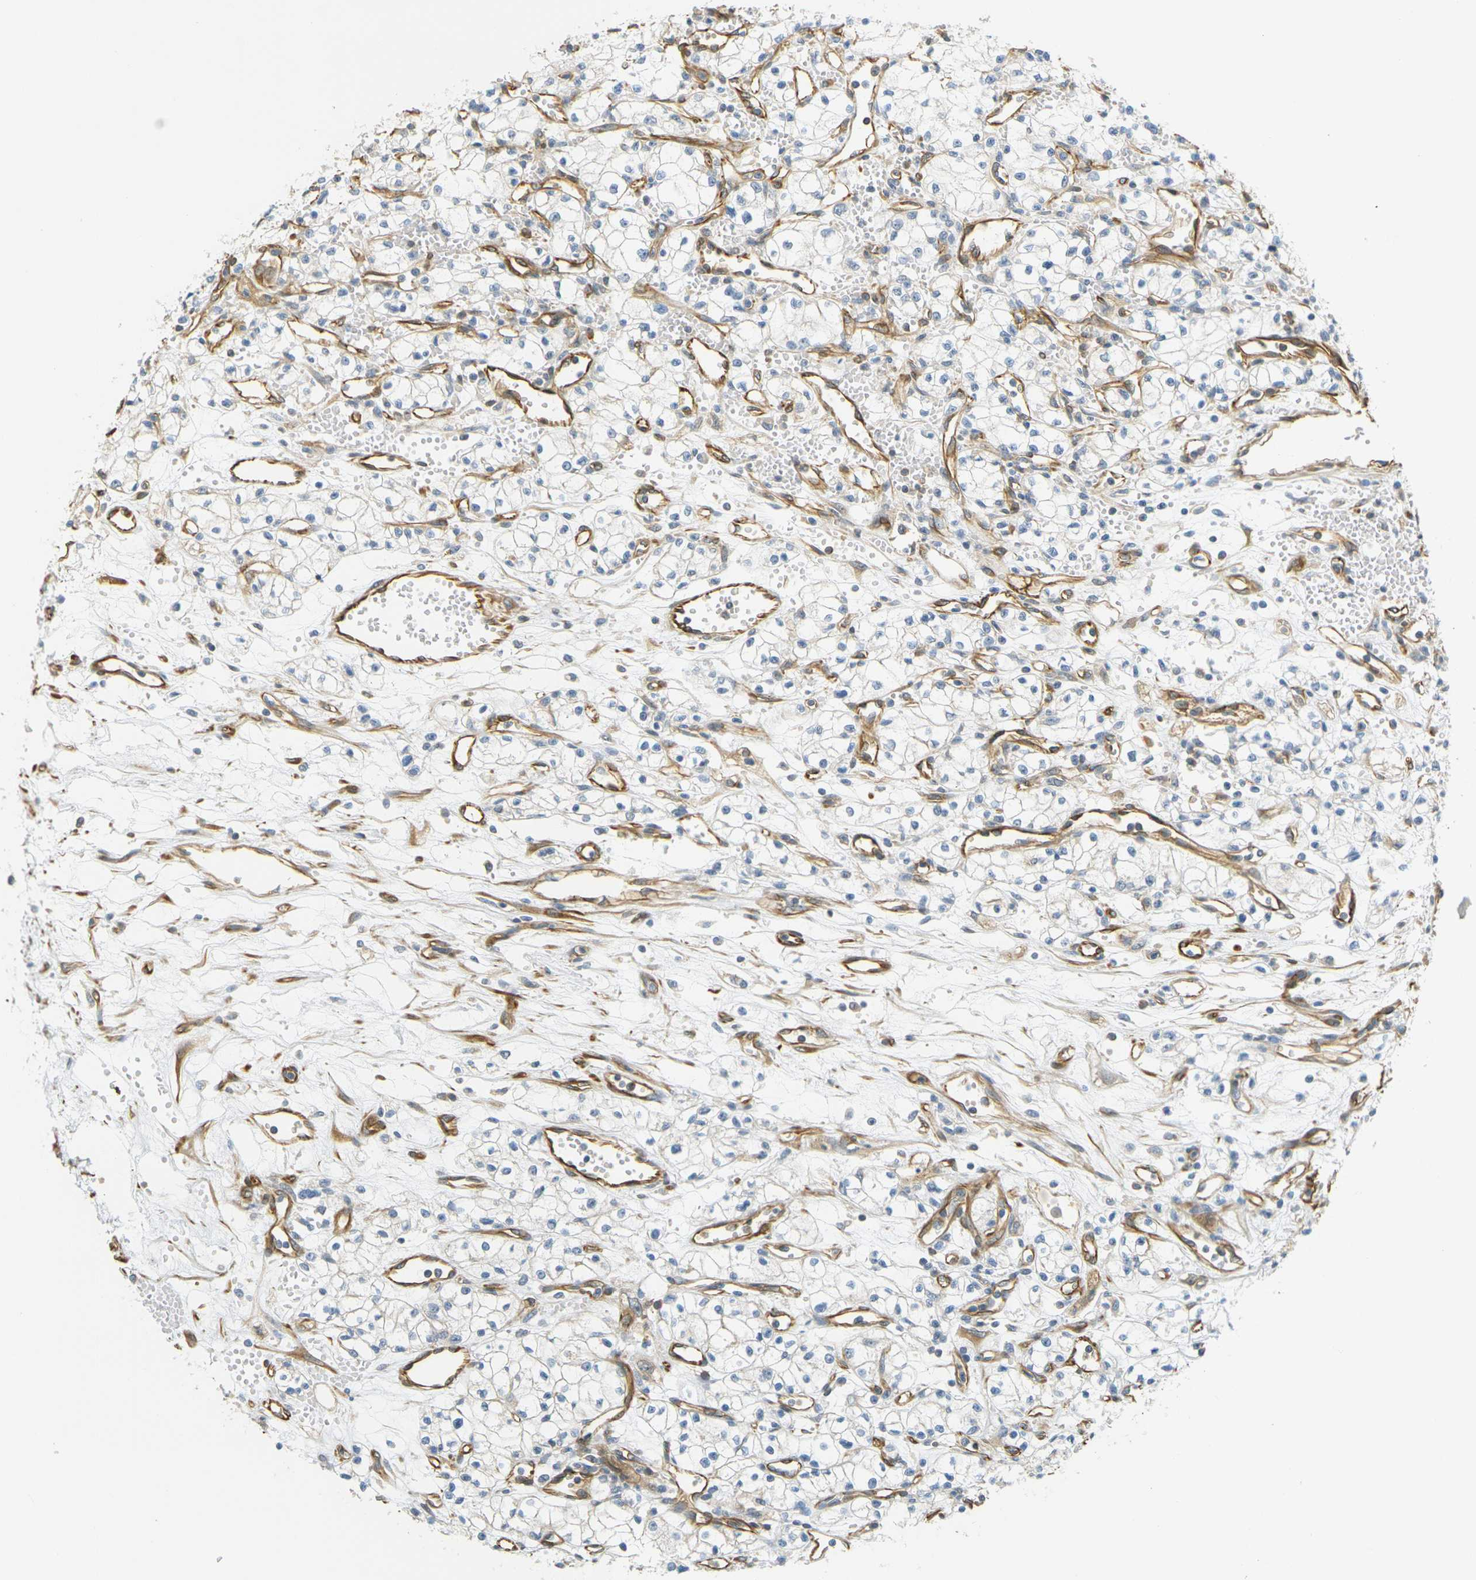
{"staining": {"intensity": "negative", "quantity": "none", "location": "none"}, "tissue": "renal cancer", "cell_type": "Tumor cells", "image_type": "cancer", "snomed": [{"axis": "morphology", "description": "Normal tissue, NOS"}, {"axis": "morphology", "description": "Adenocarcinoma, NOS"}, {"axis": "topography", "description": "Kidney"}], "caption": "High magnification brightfield microscopy of renal cancer (adenocarcinoma) stained with DAB (3,3'-diaminobenzidine) (brown) and counterstained with hematoxylin (blue): tumor cells show no significant positivity. The staining was performed using DAB to visualize the protein expression in brown, while the nuclei were stained in blue with hematoxylin (Magnification: 20x).", "gene": "CYTH3", "patient": {"sex": "male", "age": 59}}